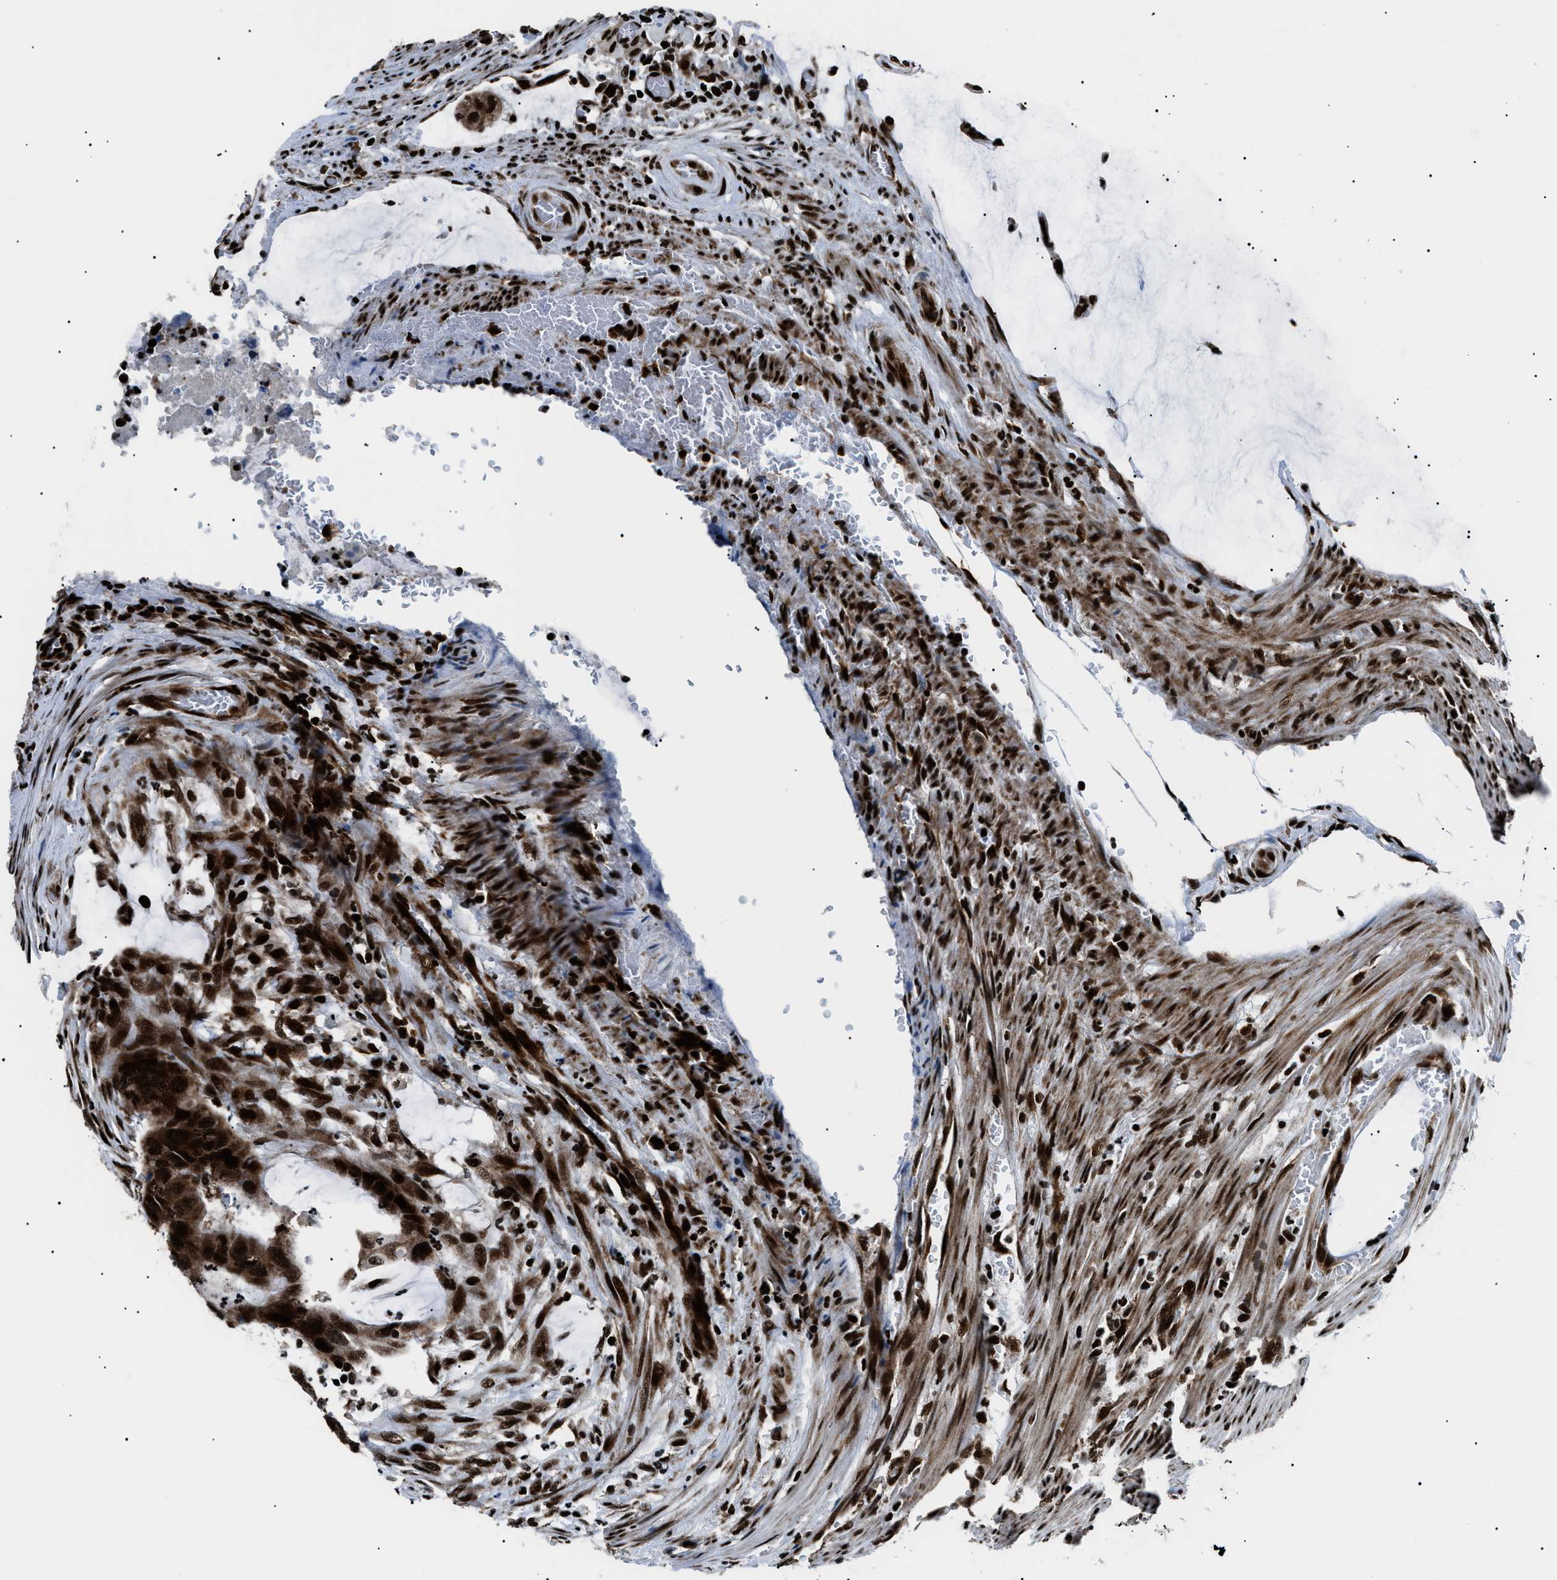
{"staining": {"intensity": "strong", "quantity": ">75%", "location": "cytoplasmic/membranous,nuclear"}, "tissue": "colorectal cancer", "cell_type": "Tumor cells", "image_type": "cancer", "snomed": [{"axis": "morphology", "description": "Normal tissue, NOS"}, {"axis": "morphology", "description": "Adenocarcinoma, NOS"}, {"axis": "topography", "description": "Rectum"}], "caption": "DAB (3,3'-diaminobenzidine) immunohistochemical staining of colorectal adenocarcinoma reveals strong cytoplasmic/membranous and nuclear protein staining in approximately >75% of tumor cells.", "gene": "HNRNPK", "patient": {"sex": "male", "age": 92}}